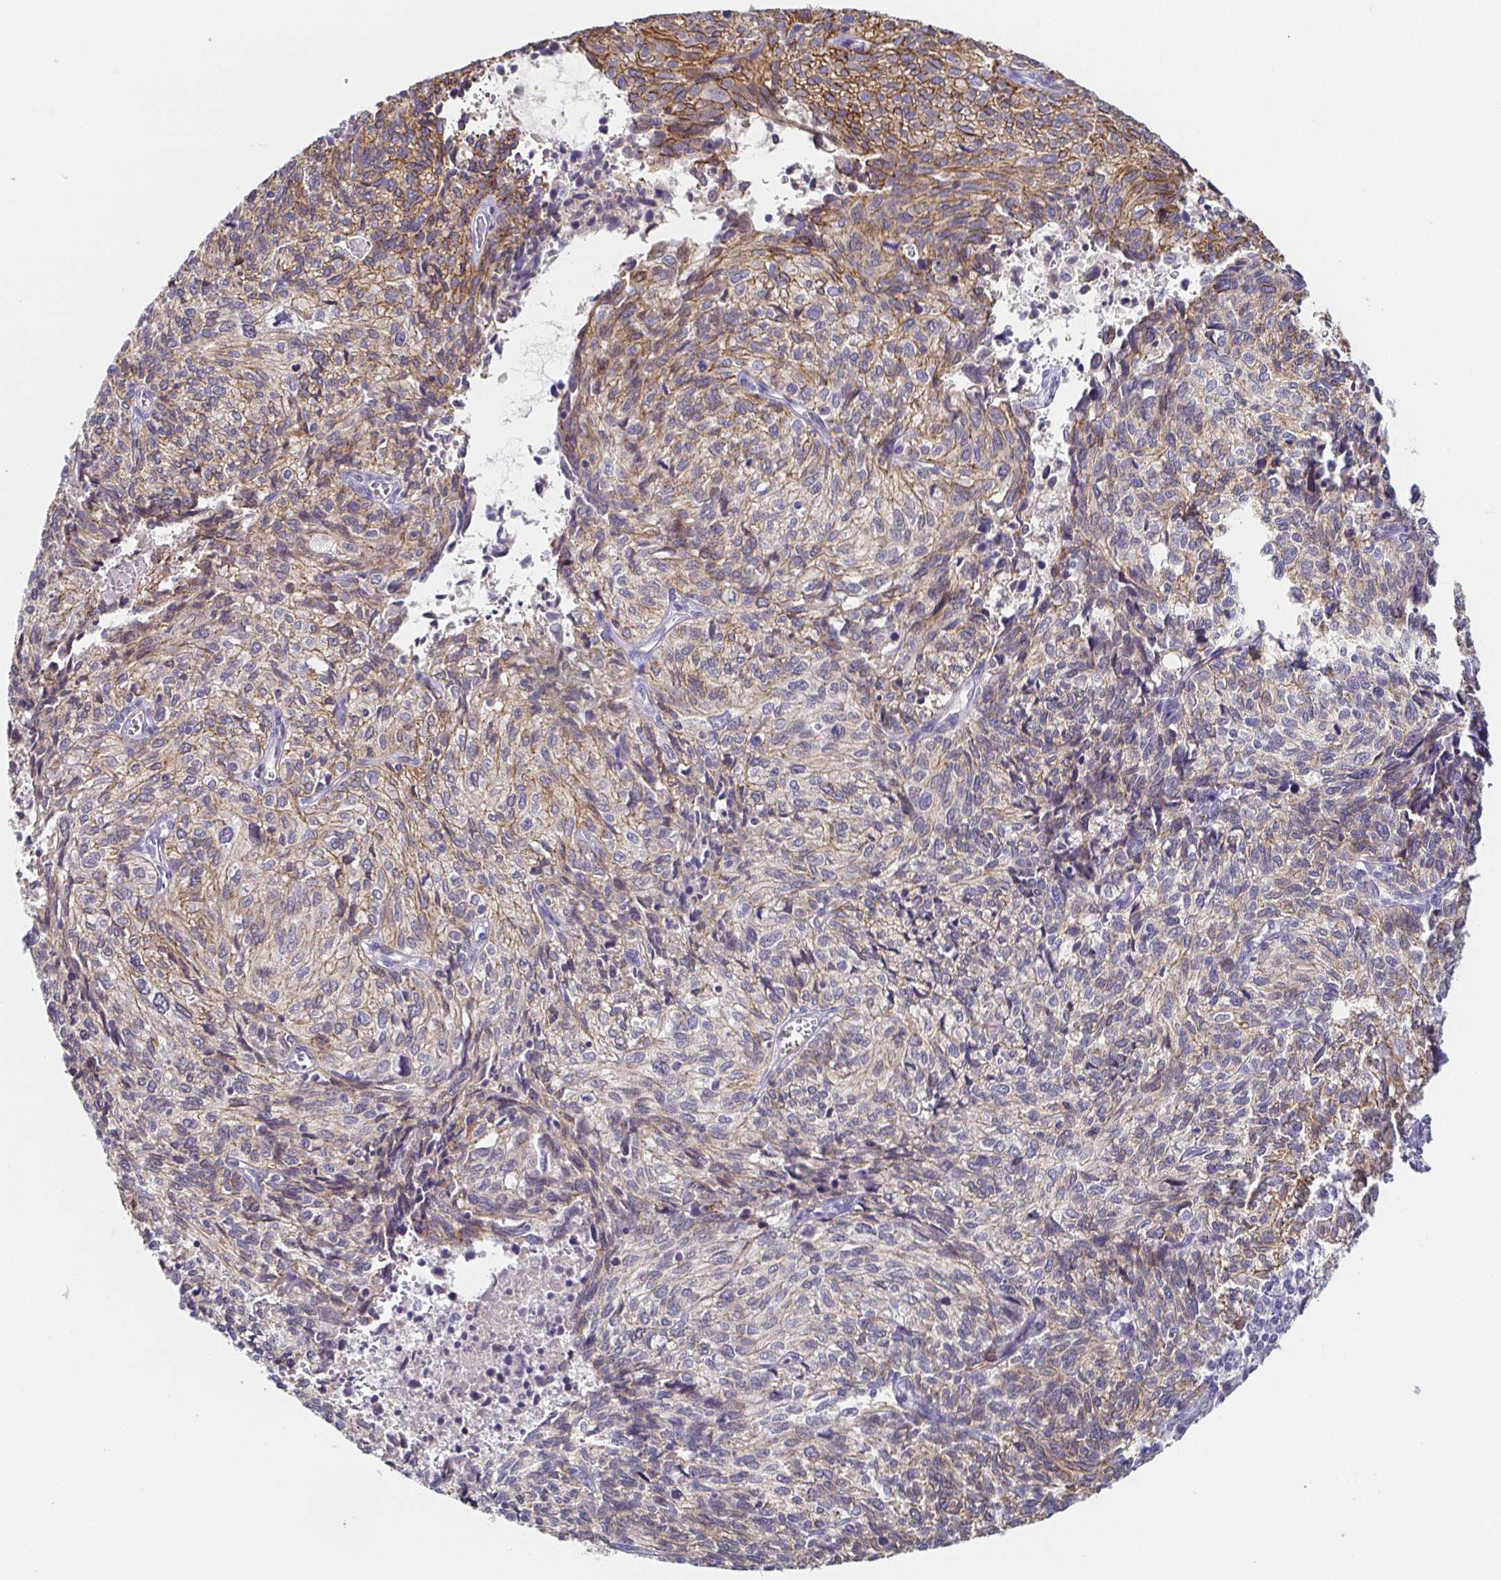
{"staining": {"intensity": "weak", "quantity": "25%-75%", "location": "cytoplasmic/membranous"}, "tissue": "cervical cancer", "cell_type": "Tumor cells", "image_type": "cancer", "snomed": [{"axis": "morphology", "description": "Squamous cell carcinoma, NOS"}, {"axis": "topography", "description": "Cervix"}], "caption": "Cervical cancer (squamous cell carcinoma) stained with a brown dye exhibits weak cytoplasmic/membranous positive staining in approximately 25%-75% of tumor cells.", "gene": "PIWIL3", "patient": {"sex": "female", "age": 45}}